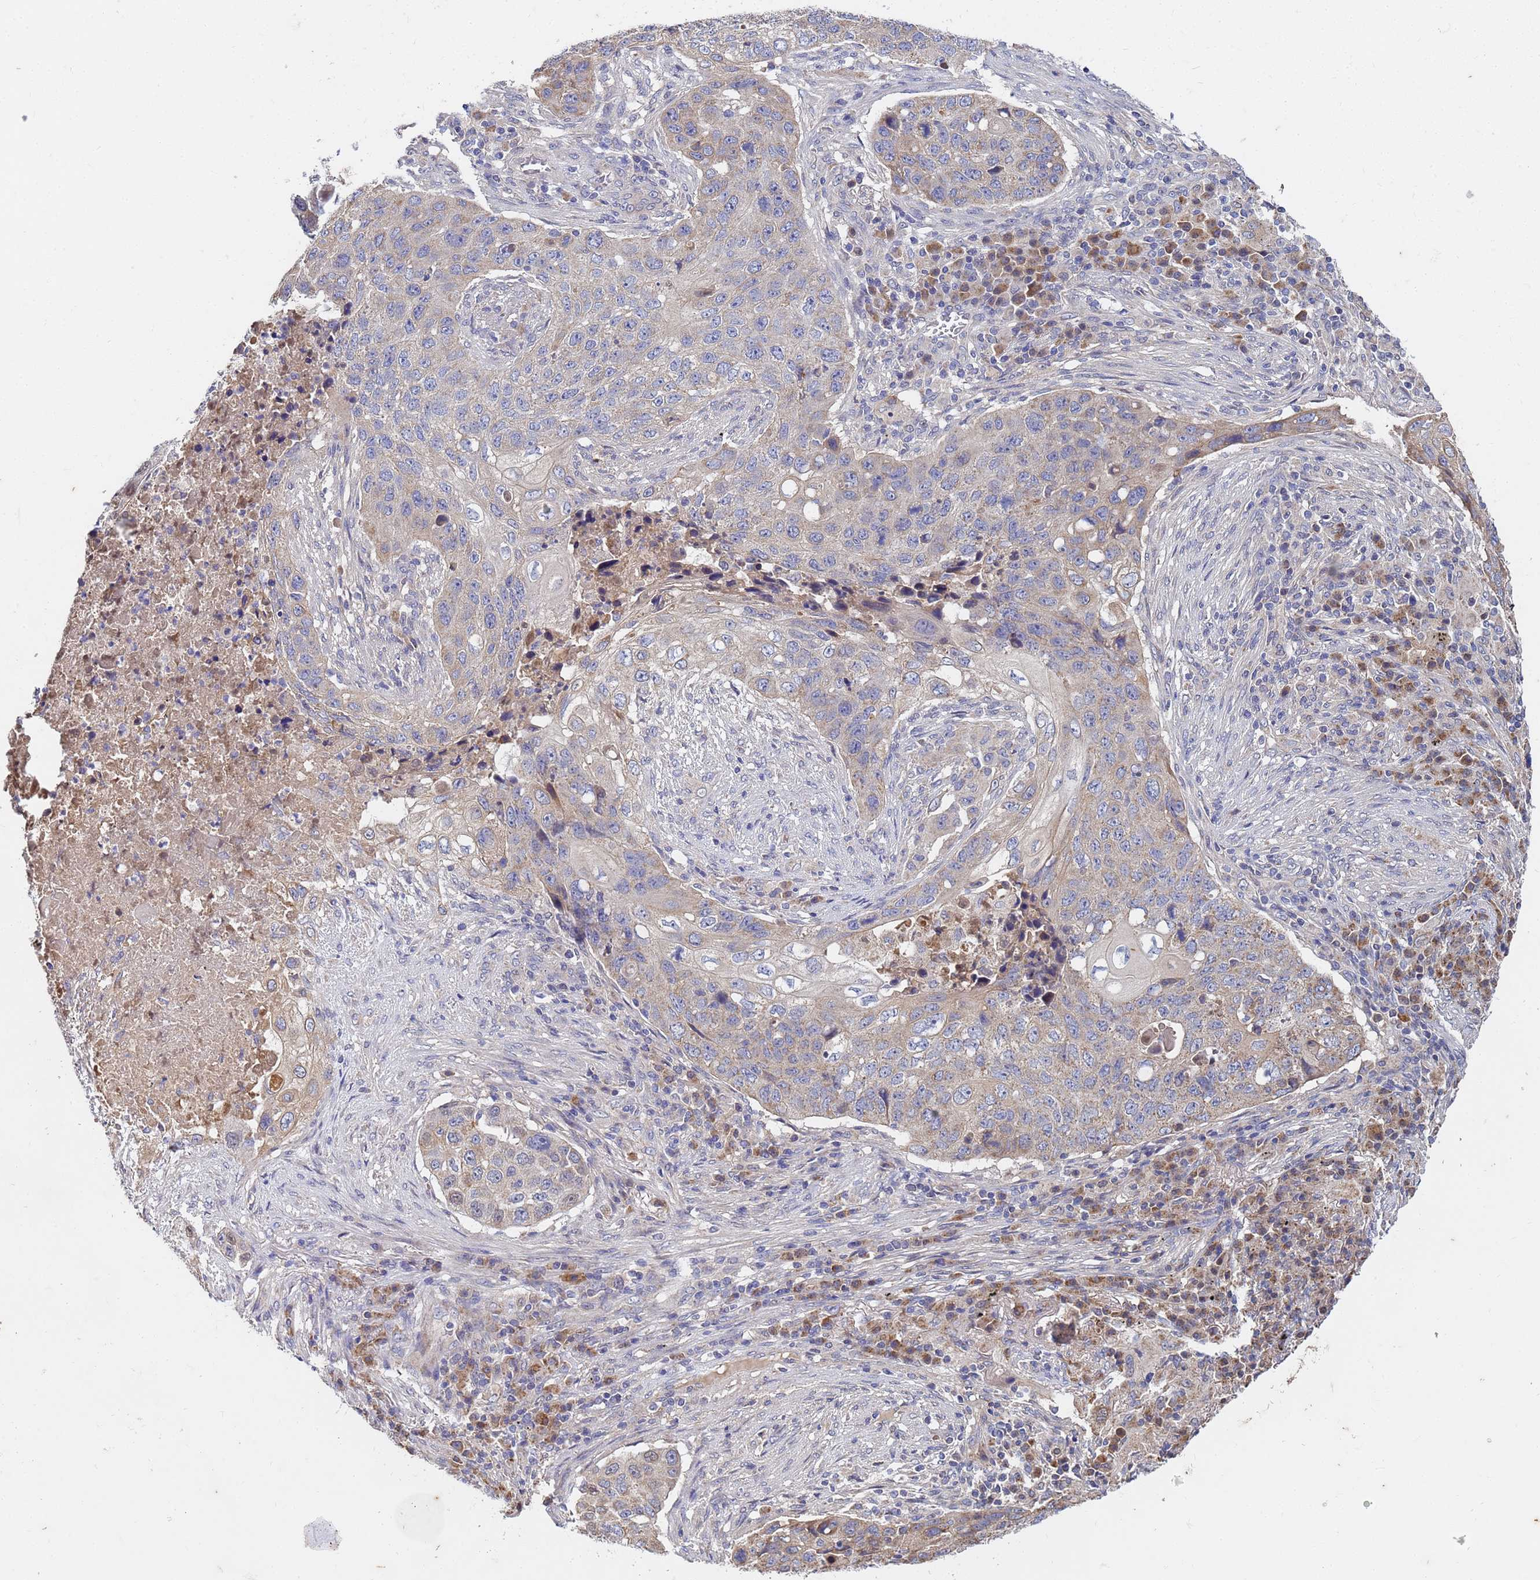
{"staining": {"intensity": "weak", "quantity": "<25%", "location": "cytoplasmic/membranous"}, "tissue": "lung cancer", "cell_type": "Tumor cells", "image_type": "cancer", "snomed": [{"axis": "morphology", "description": "Squamous cell carcinoma, NOS"}, {"axis": "topography", "description": "Lung"}], "caption": "High magnification brightfield microscopy of lung cancer stained with DAB (3,3'-diaminobenzidine) (brown) and counterstained with hematoxylin (blue): tumor cells show no significant expression.", "gene": "C5orf34", "patient": {"sex": "female", "age": 63}}